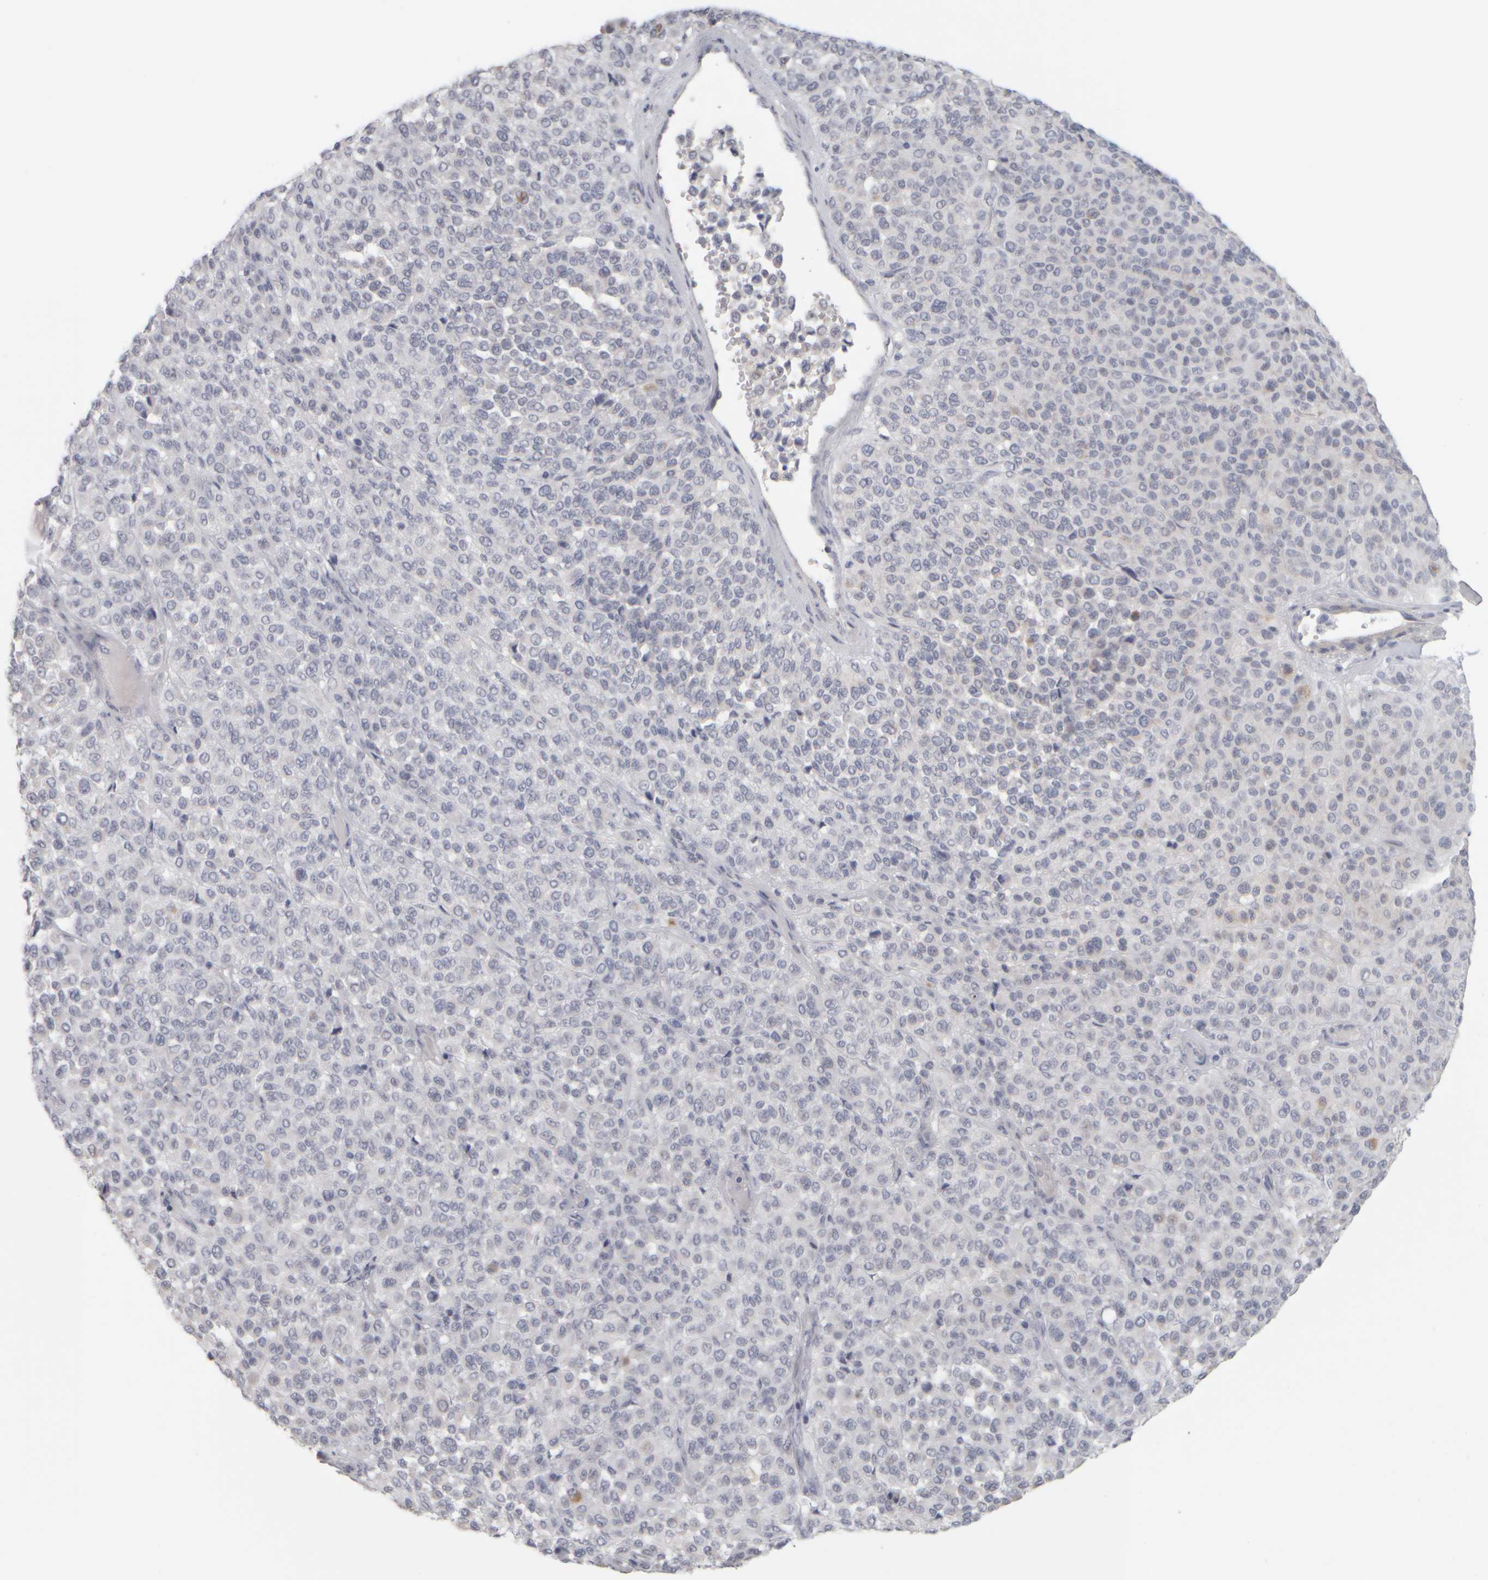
{"staining": {"intensity": "negative", "quantity": "none", "location": "none"}, "tissue": "melanoma", "cell_type": "Tumor cells", "image_type": "cancer", "snomed": [{"axis": "morphology", "description": "Malignant melanoma, Metastatic site"}, {"axis": "topography", "description": "Pancreas"}], "caption": "Immunohistochemistry of malignant melanoma (metastatic site) reveals no positivity in tumor cells.", "gene": "DCXR", "patient": {"sex": "female", "age": 30}}